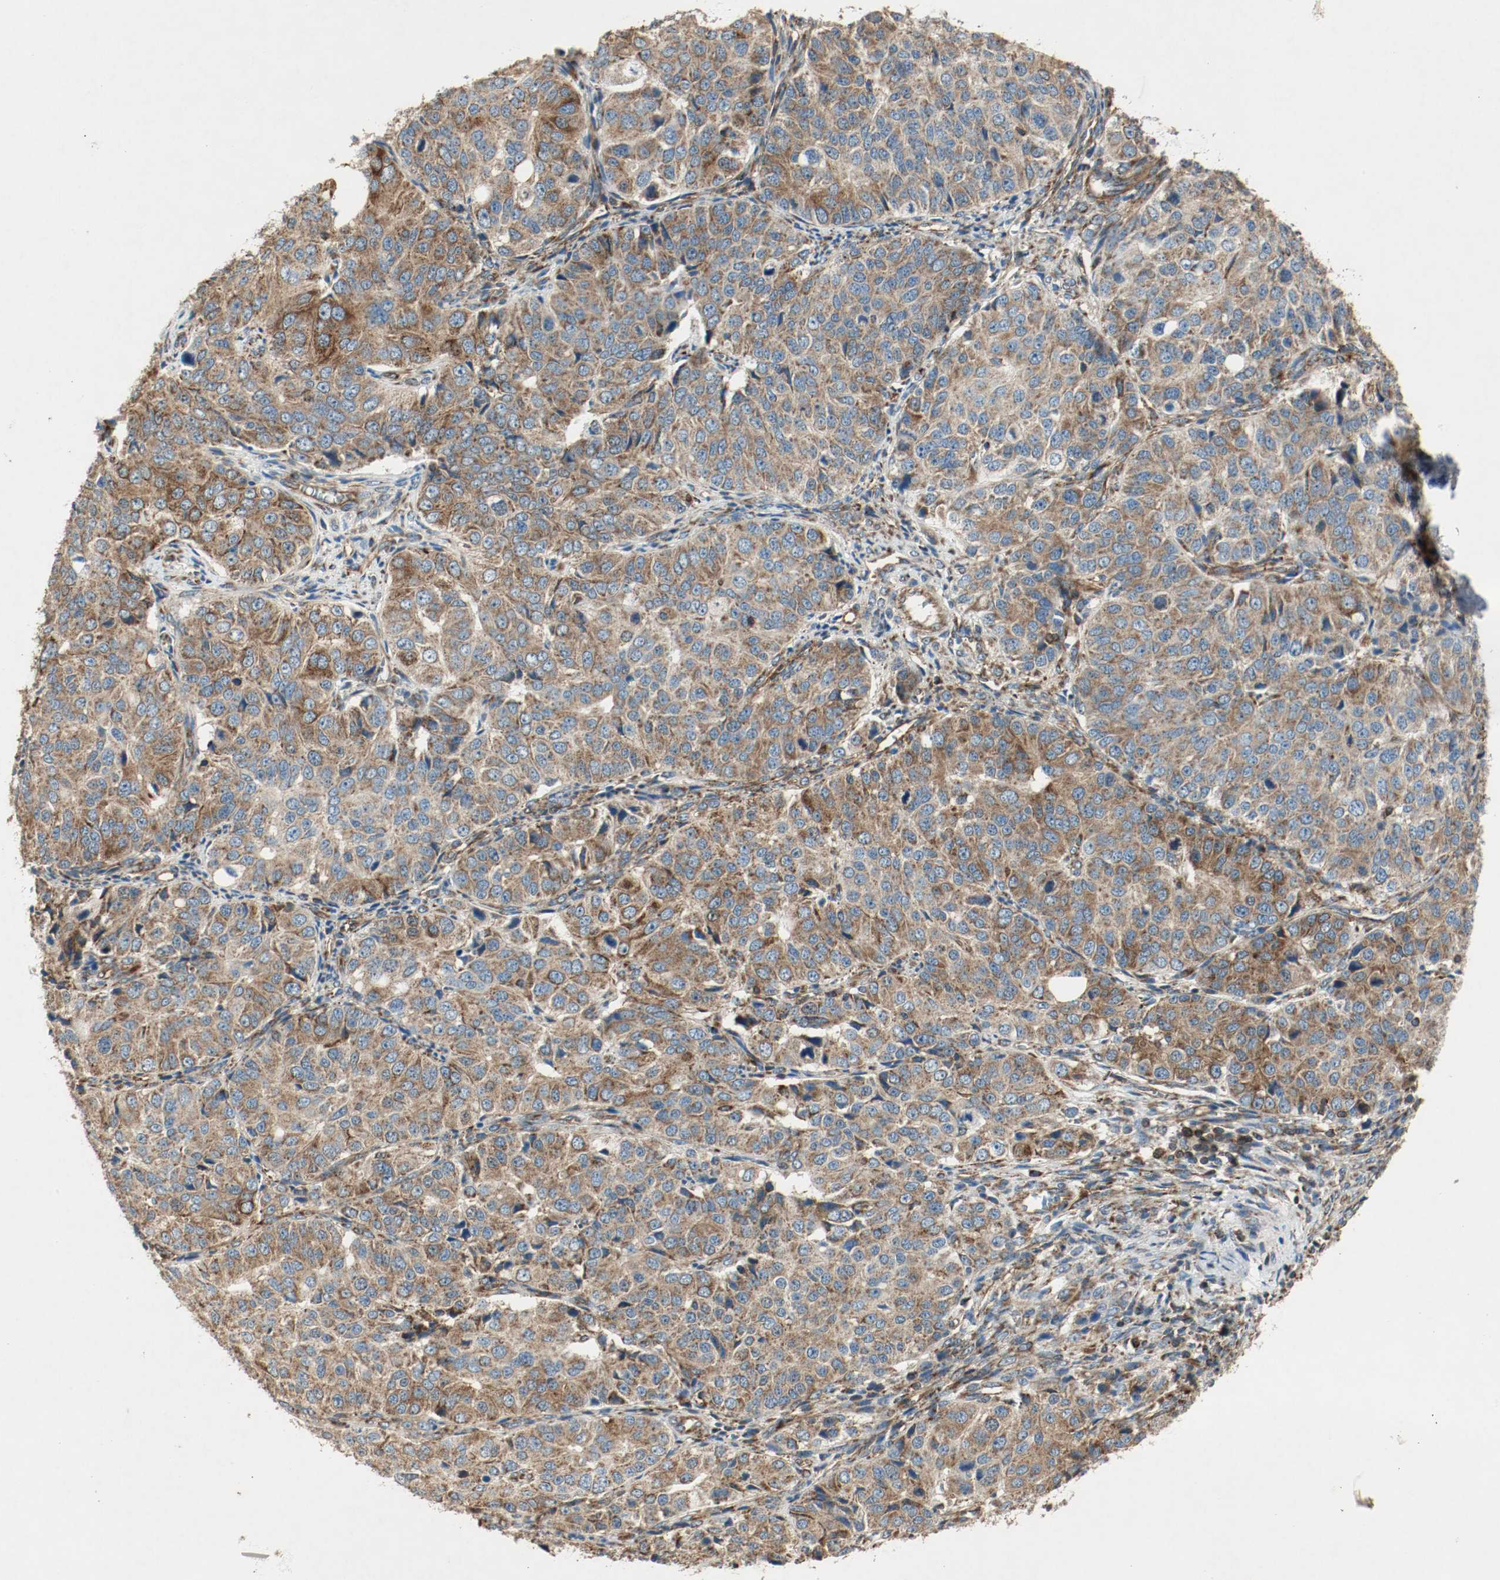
{"staining": {"intensity": "strong", "quantity": ">75%", "location": "cytoplasmic/membranous"}, "tissue": "ovarian cancer", "cell_type": "Tumor cells", "image_type": "cancer", "snomed": [{"axis": "morphology", "description": "Carcinoma, endometroid"}, {"axis": "topography", "description": "Ovary"}], "caption": "Immunohistochemistry (IHC) photomicrograph of neoplastic tissue: ovarian endometroid carcinoma stained using immunohistochemistry displays high levels of strong protein expression localized specifically in the cytoplasmic/membranous of tumor cells, appearing as a cytoplasmic/membranous brown color.", "gene": "PLCG1", "patient": {"sex": "female", "age": 51}}